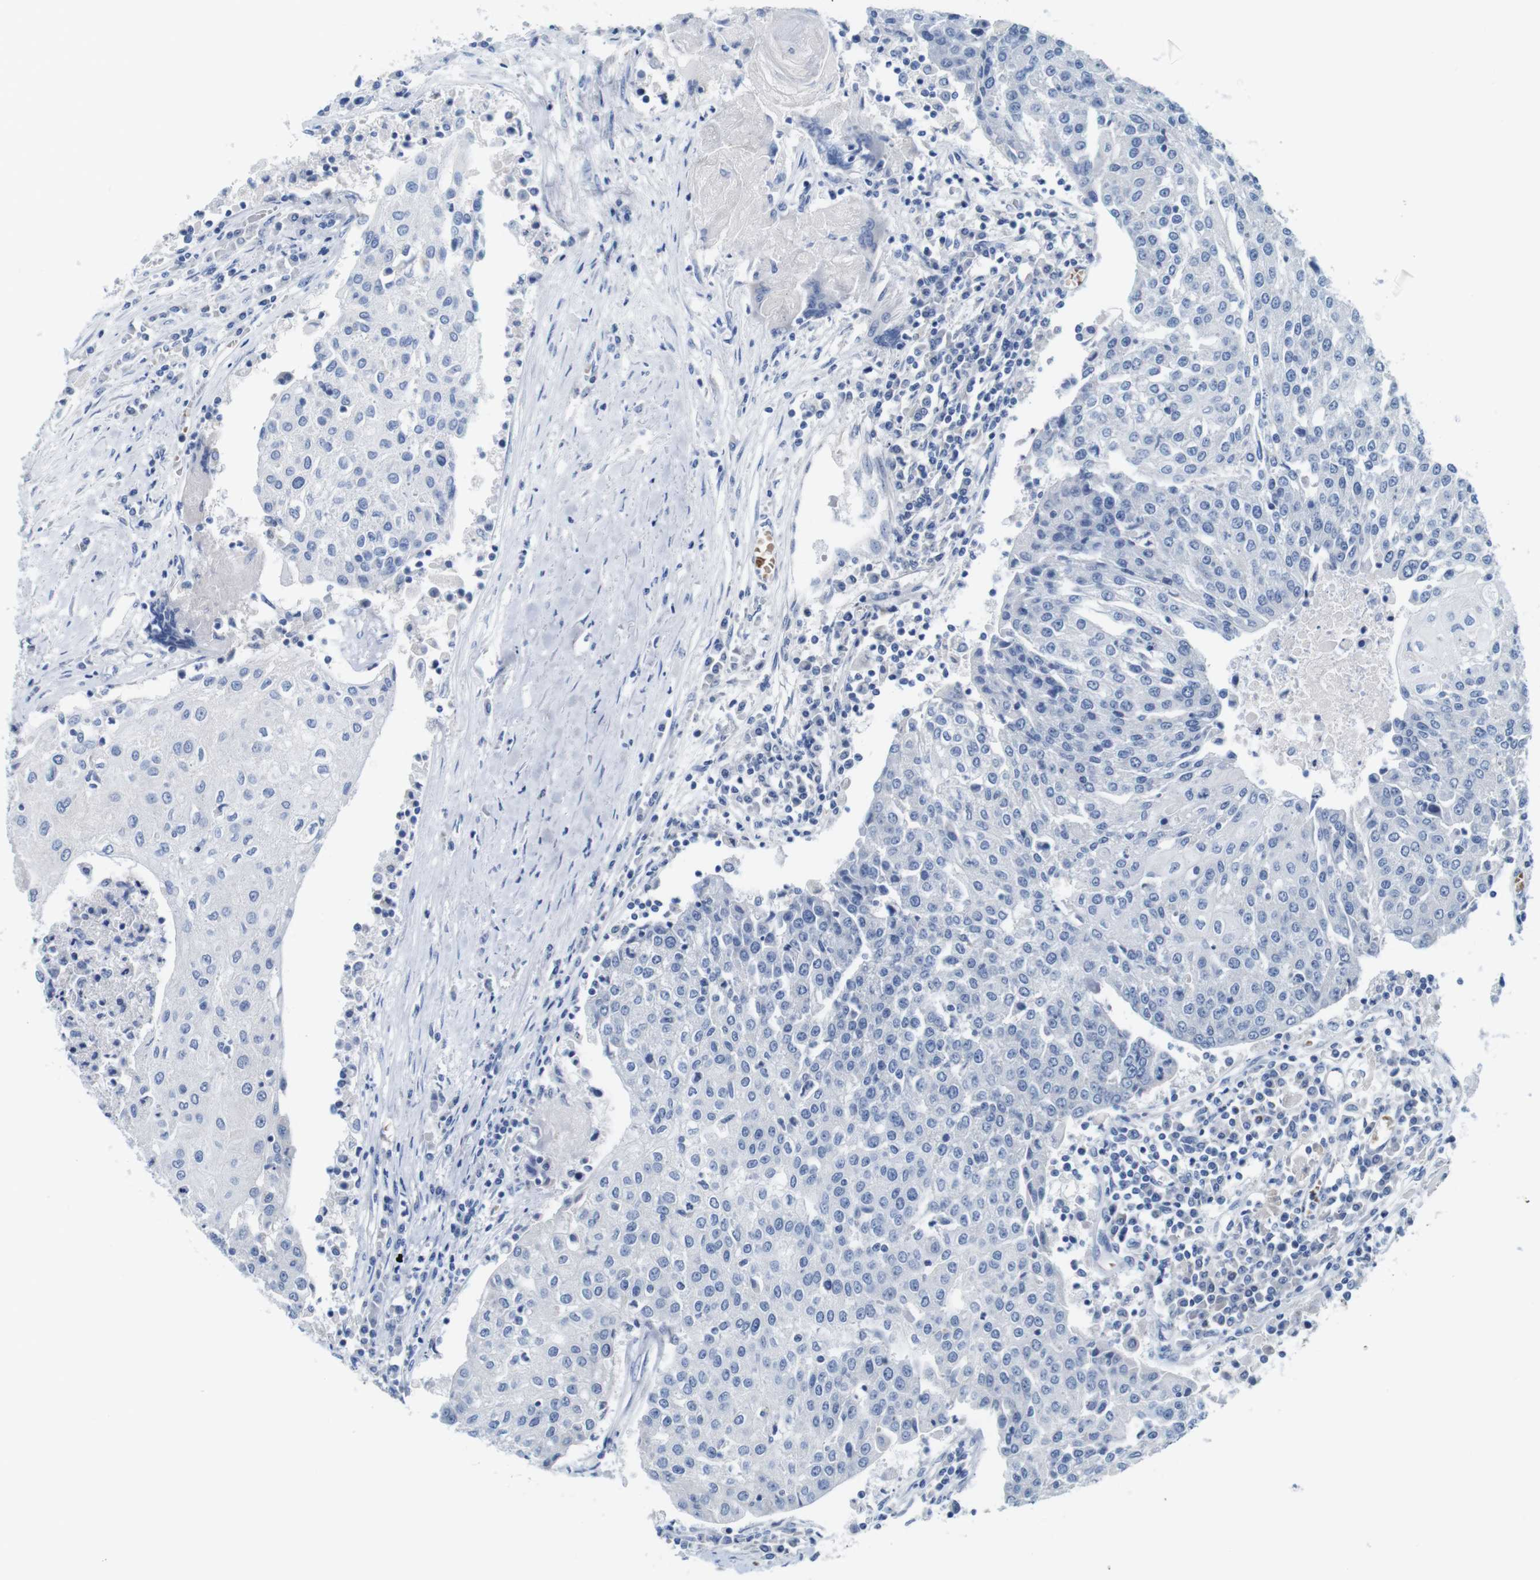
{"staining": {"intensity": "negative", "quantity": "none", "location": "none"}, "tissue": "urothelial cancer", "cell_type": "Tumor cells", "image_type": "cancer", "snomed": [{"axis": "morphology", "description": "Urothelial carcinoma, High grade"}, {"axis": "topography", "description": "Urinary bladder"}], "caption": "DAB immunohistochemical staining of urothelial cancer displays no significant staining in tumor cells.", "gene": "IGSF8", "patient": {"sex": "female", "age": 85}}